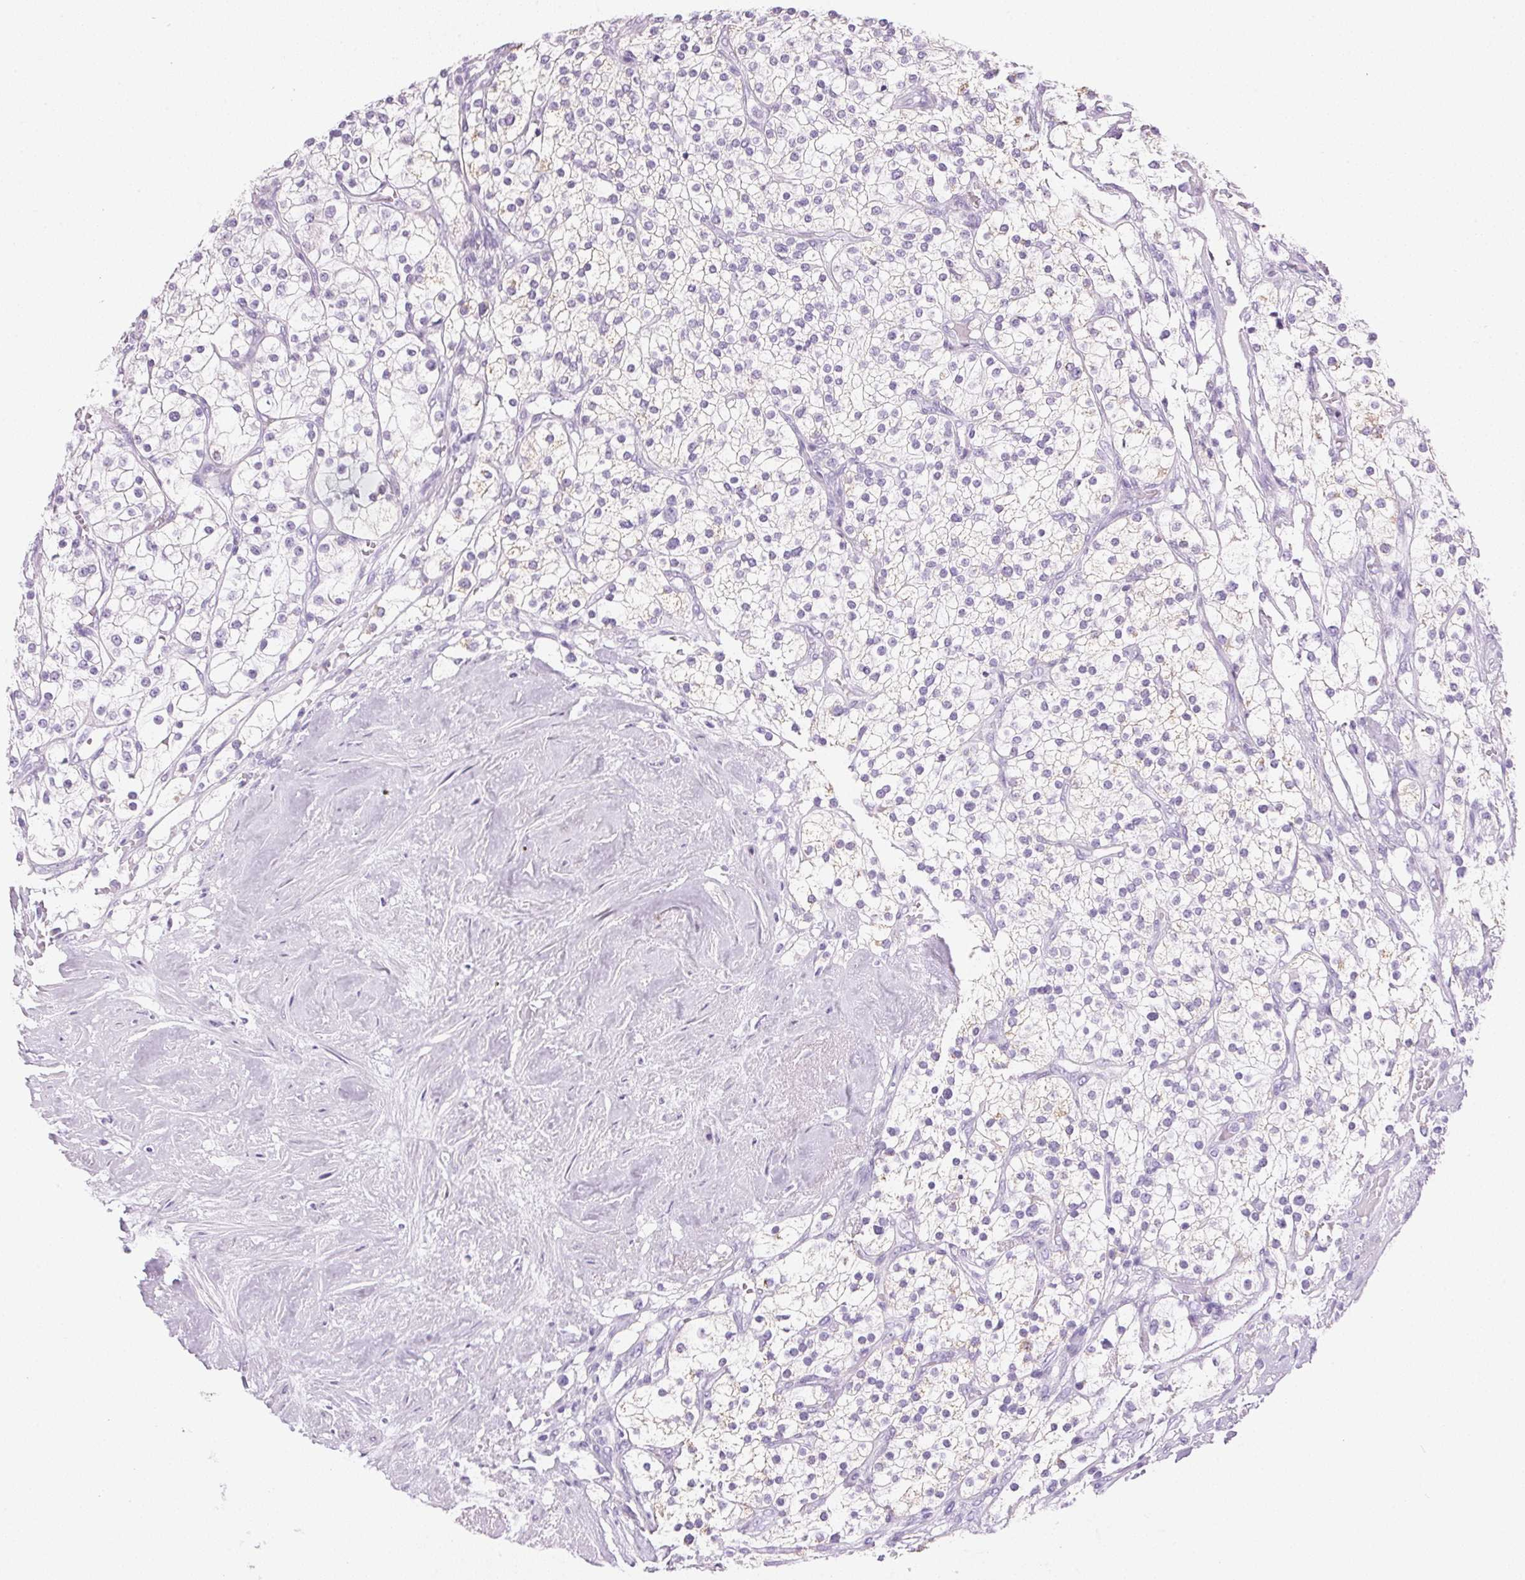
{"staining": {"intensity": "negative", "quantity": "none", "location": "none"}, "tissue": "renal cancer", "cell_type": "Tumor cells", "image_type": "cancer", "snomed": [{"axis": "morphology", "description": "Adenocarcinoma, NOS"}, {"axis": "topography", "description": "Kidney"}], "caption": "Renal cancer stained for a protein using immunohistochemistry (IHC) displays no expression tumor cells.", "gene": "IGFBP1", "patient": {"sex": "male", "age": 80}}